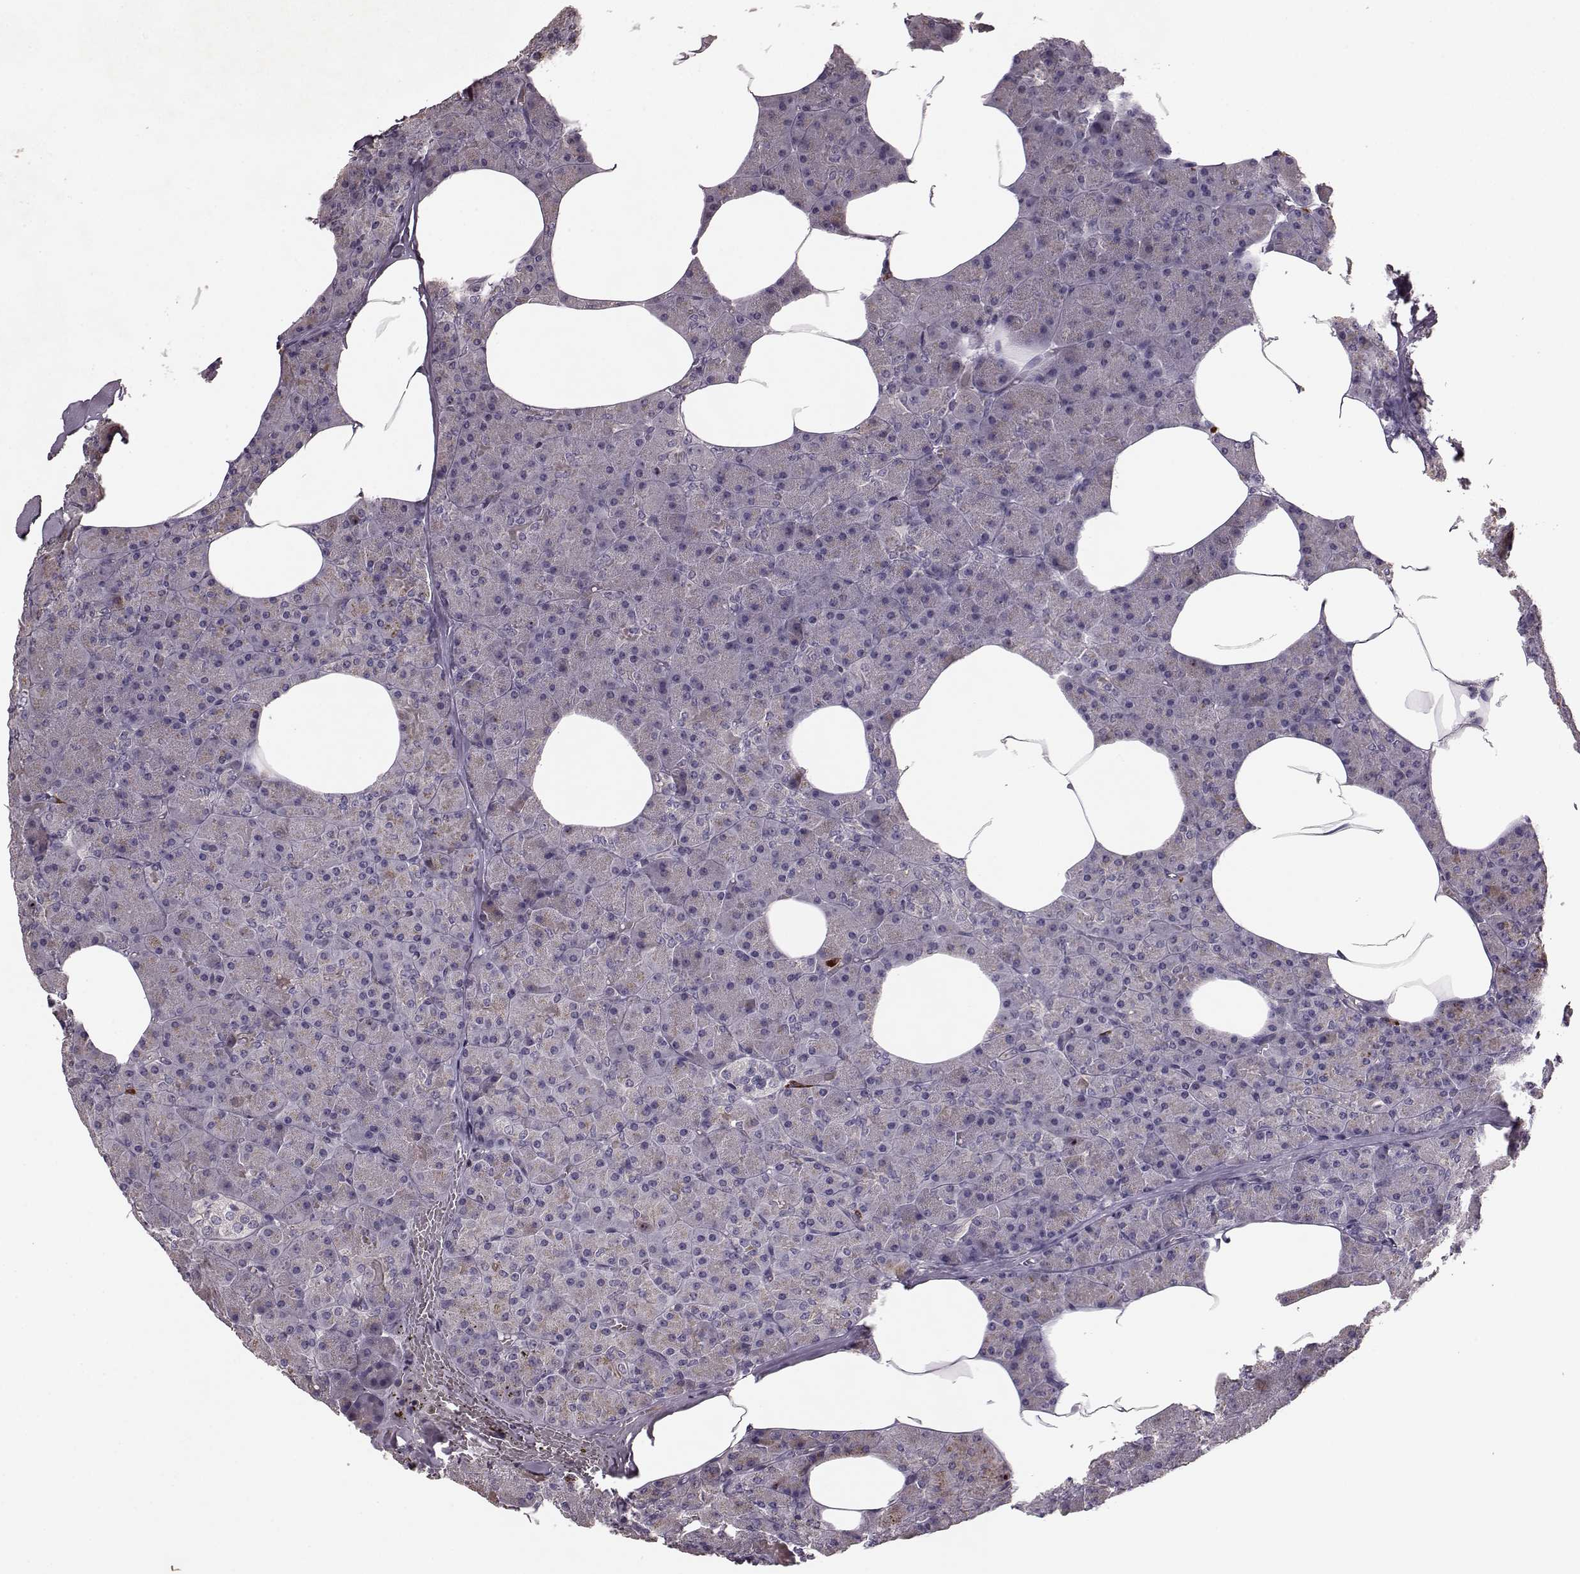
{"staining": {"intensity": "moderate", "quantity": "25%-75%", "location": "cytoplasmic/membranous"}, "tissue": "pancreas", "cell_type": "Exocrine glandular cells", "image_type": "normal", "snomed": [{"axis": "morphology", "description": "Normal tissue, NOS"}, {"axis": "topography", "description": "Pancreas"}], "caption": "Immunohistochemical staining of normal pancreas exhibits medium levels of moderate cytoplasmic/membranous expression in about 25%-75% of exocrine glandular cells. Immunohistochemistry stains the protein in brown and the nuclei are stained blue.", "gene": "SLC52A3", "patient": {"sex": "female", "age": 45}}